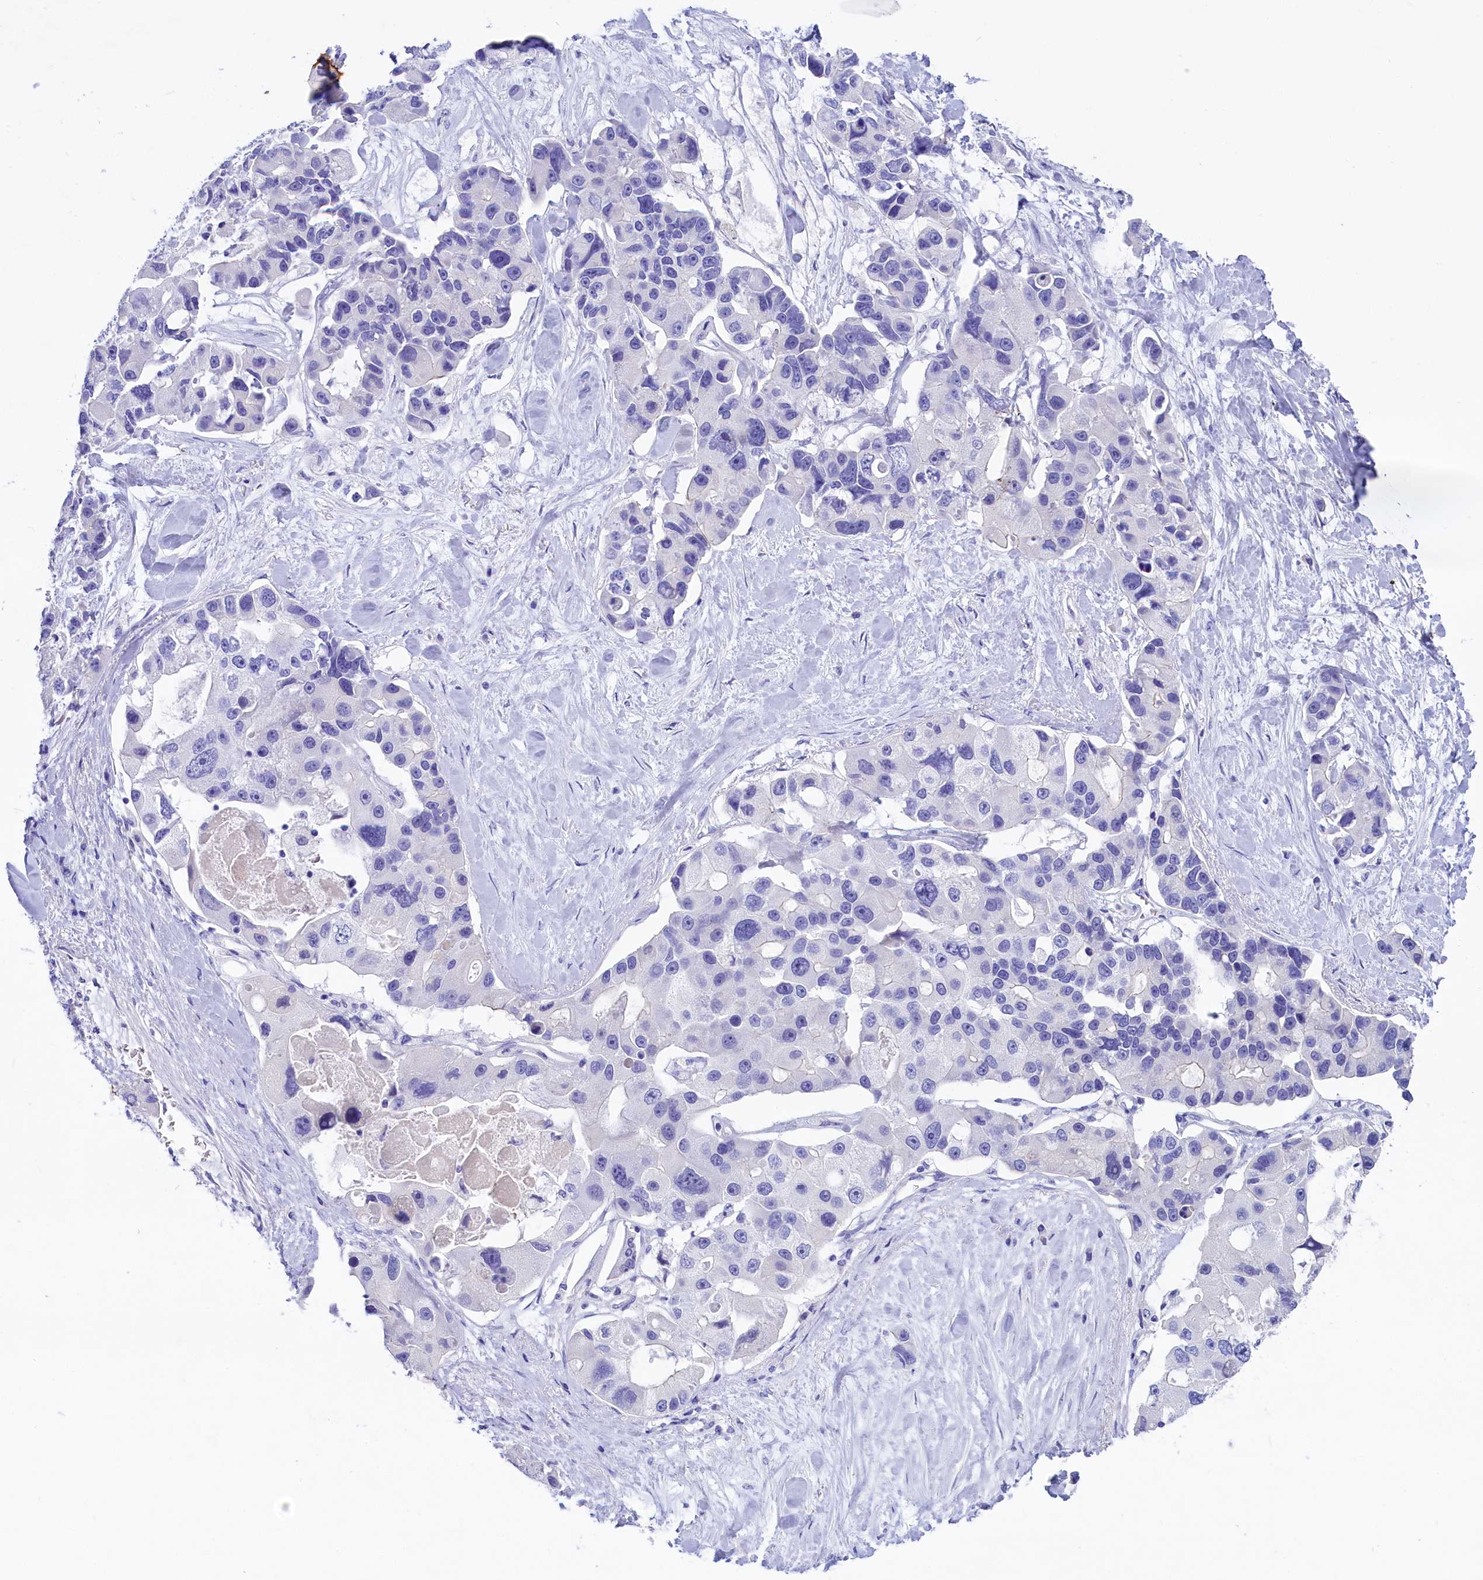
{"staining": {"intensity": "negative", "quantity": "none", "location": "none"}, "tissue": "lung cancer", "cell_type": "Tumor cells", "image_type": "cancer", "snomed": [{"axis": "morphology", "description": "Adenocarcinoma, NOS"}, {"axis": "topography", "description": "Lung"}], "caption": "DAB (3,3'-diaminobenzidine) immunohistochemical staining of lung adenocarcinoma exhibits no significant expression in tumor cells.", "gene": "SULT2A1", "patient": {"sex": "female", "age": 54}}